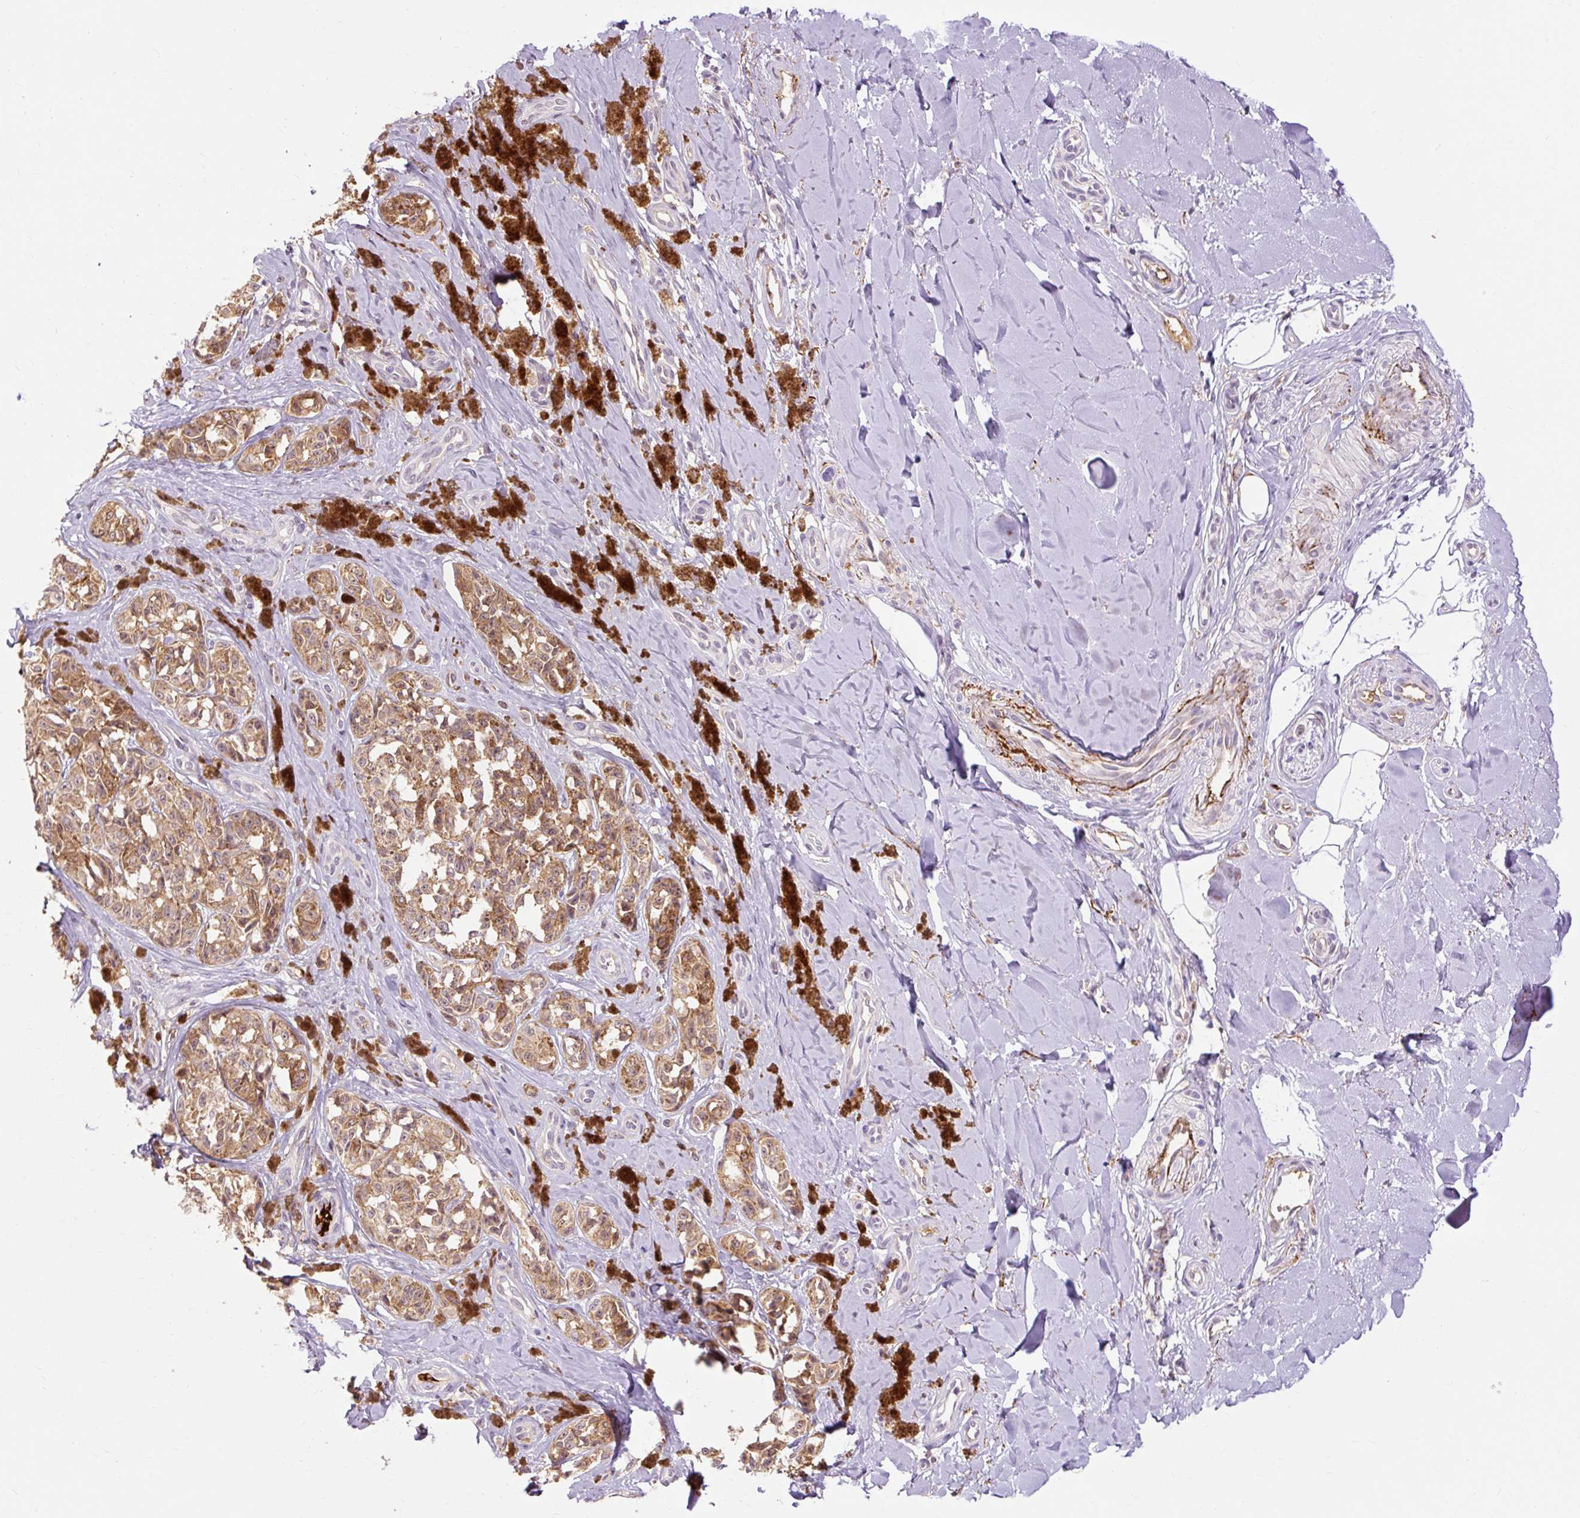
{"staining": {"intensity": "moderate", "quantity": ">75%", "location": "cytoplasmic/membranous"}, "tissue": "melanoma", "cell_type": "Tumor cells", "image_type": "cancer", "snomed": [{"axis": "morphology", "description": "Malignant melanoma, NOS"}, {"axis": "topography", "description": "Skin"}], "caption": "Melanoma stained with a protein marker shows moderate staining in tumor cells.", "gene": "CEBPZ", "patient": {"sex": "female", "age": 65}}